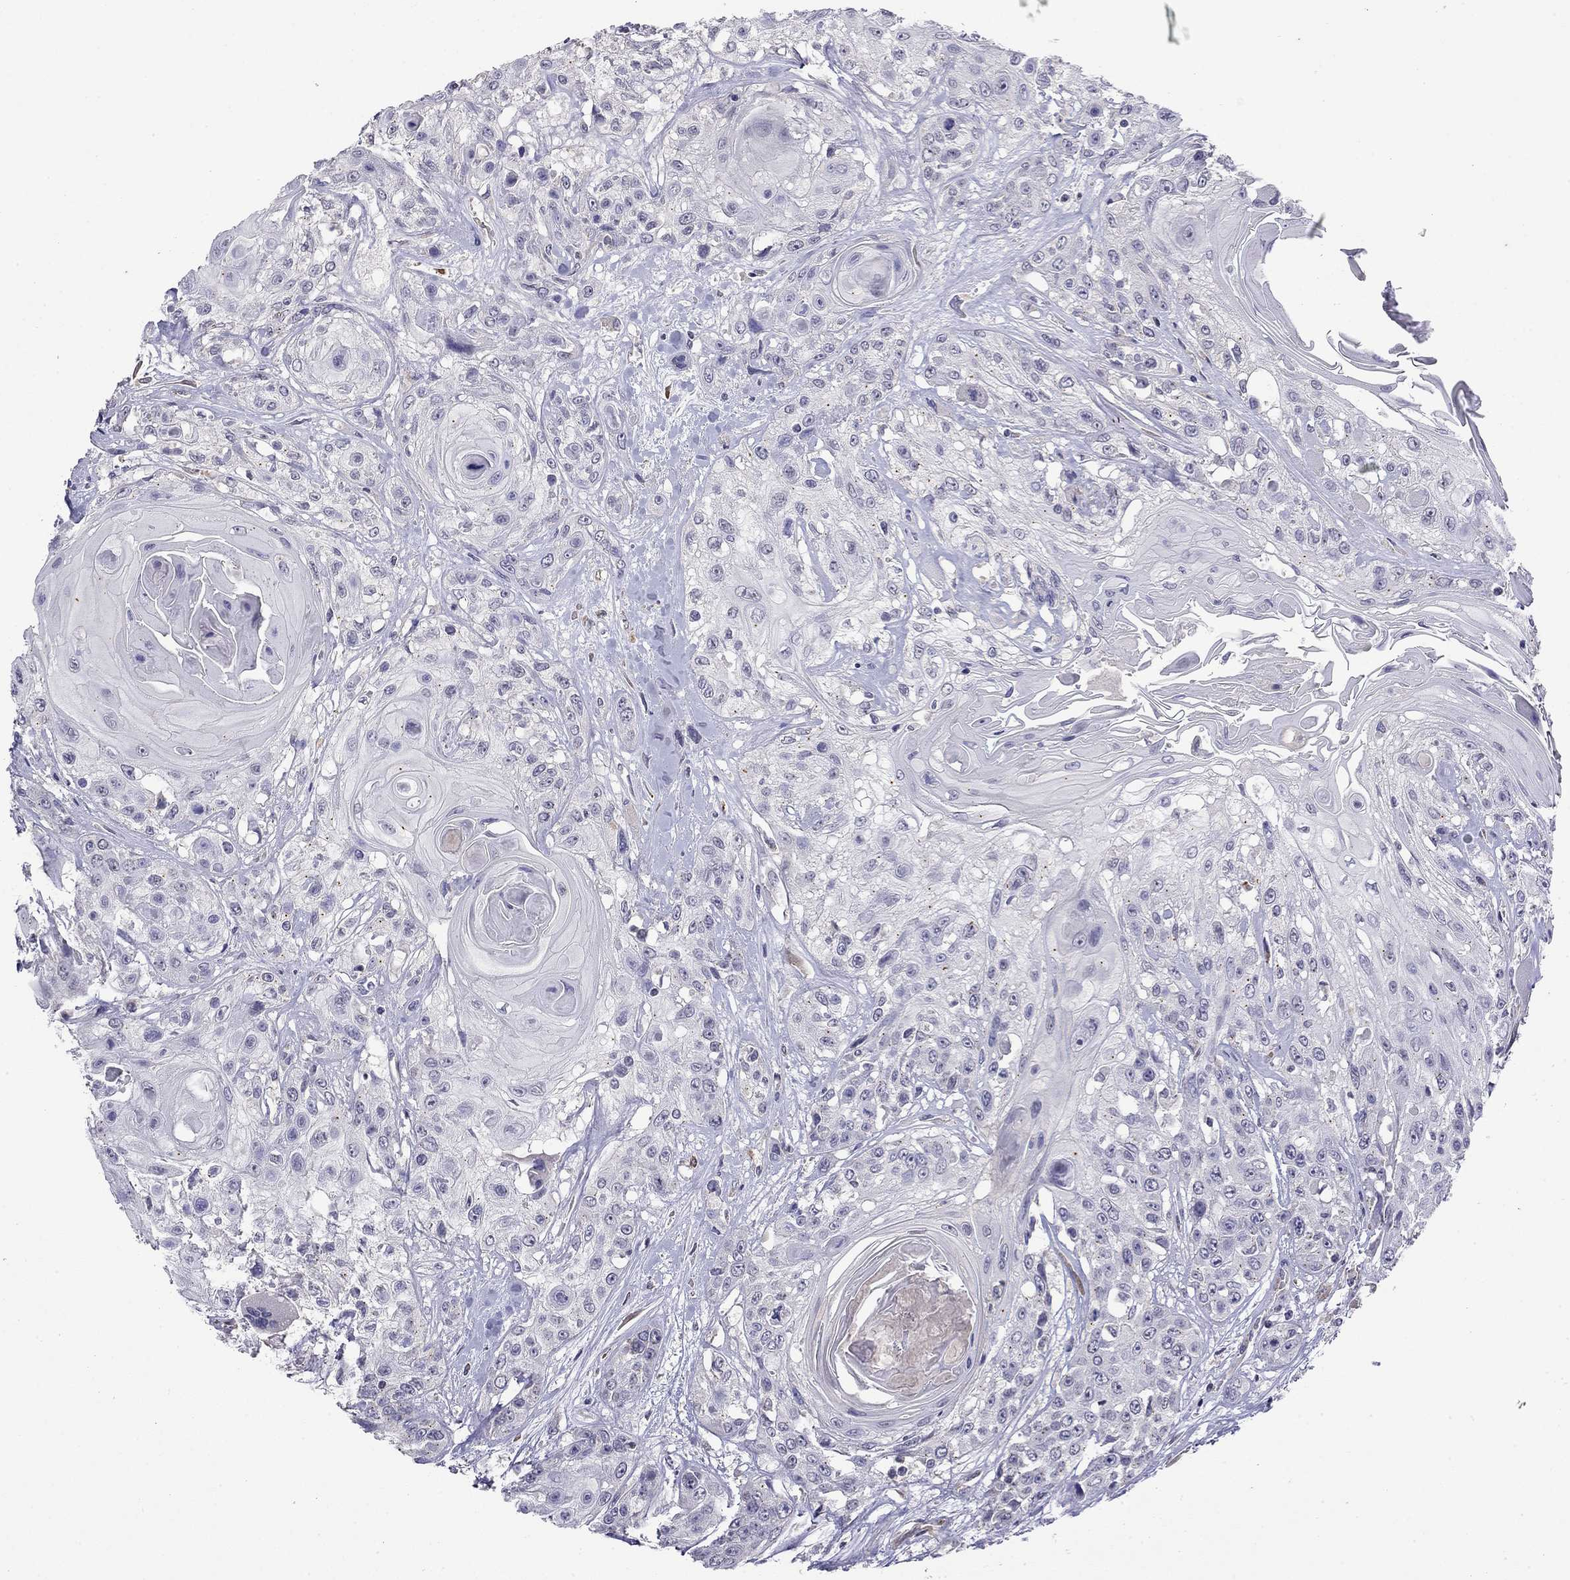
{"staining": {"intensity": "negative", "quantity": "none", "location": "none"}, "tissue": "head and neck cancer", "cell_type": "Tumor cells", "image_type": "cancer", "snomed": [{"axis": "morphology", "description": "Squamous cell carcinoma, NOS"}, {"axis": "topography", "description": "Head-Neck"}], "caption": "A high-resolution image shows IHC staining of head and neck cancer (squamous cell carcinoma), which shows no significant positivity in tumor cells.", "gene": "WNK3", "patient": {"sex": "female", "age": 59}}